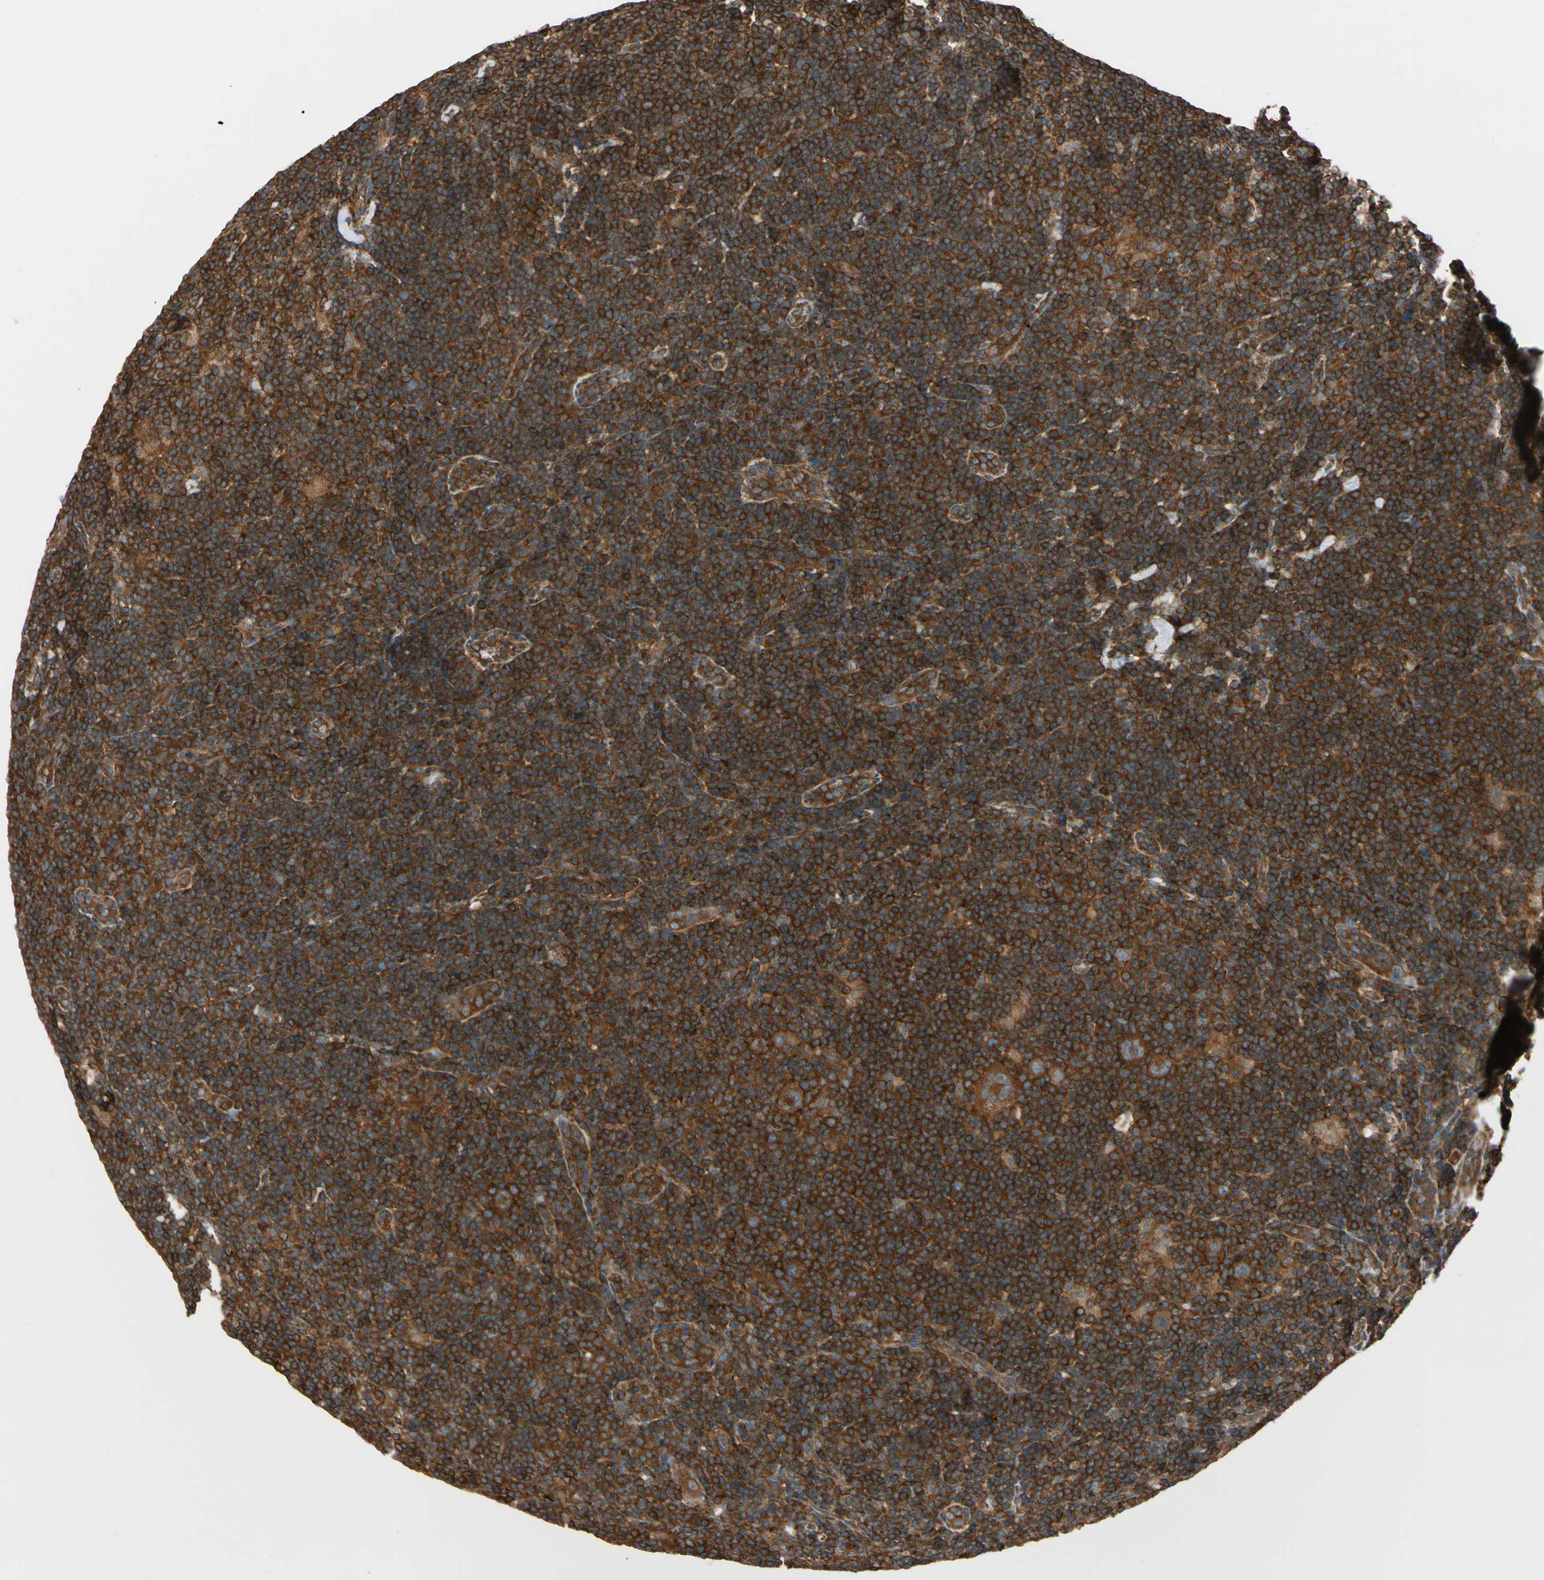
{"staining": {"intensity": "strong", "quantity": "25%-75%", "location": "cytoplasmic/membranous"}, "tissue": "lymphoma", "cell_type": "Tumor cells", "image_type": "cancer", "snomed": [{"axis": "morphology", "description": "Hodgkin's disease, NOS"}, {"axis": "topography", "description": "Lymph node"}], "caption": "The immunohistochemical stain highlights strong cytoplasmic/membranous positivity in tumor cells of lymphoma tissue. The staining was performed using DAB (3,3'-diaminobenzidine) to visualize the protein expression in brown, while the nuclei were stained in blue with hematoxylin (Magnification: 20x).", "gene": "EPS15", "patient": {"sex": "female", "age": 57}}